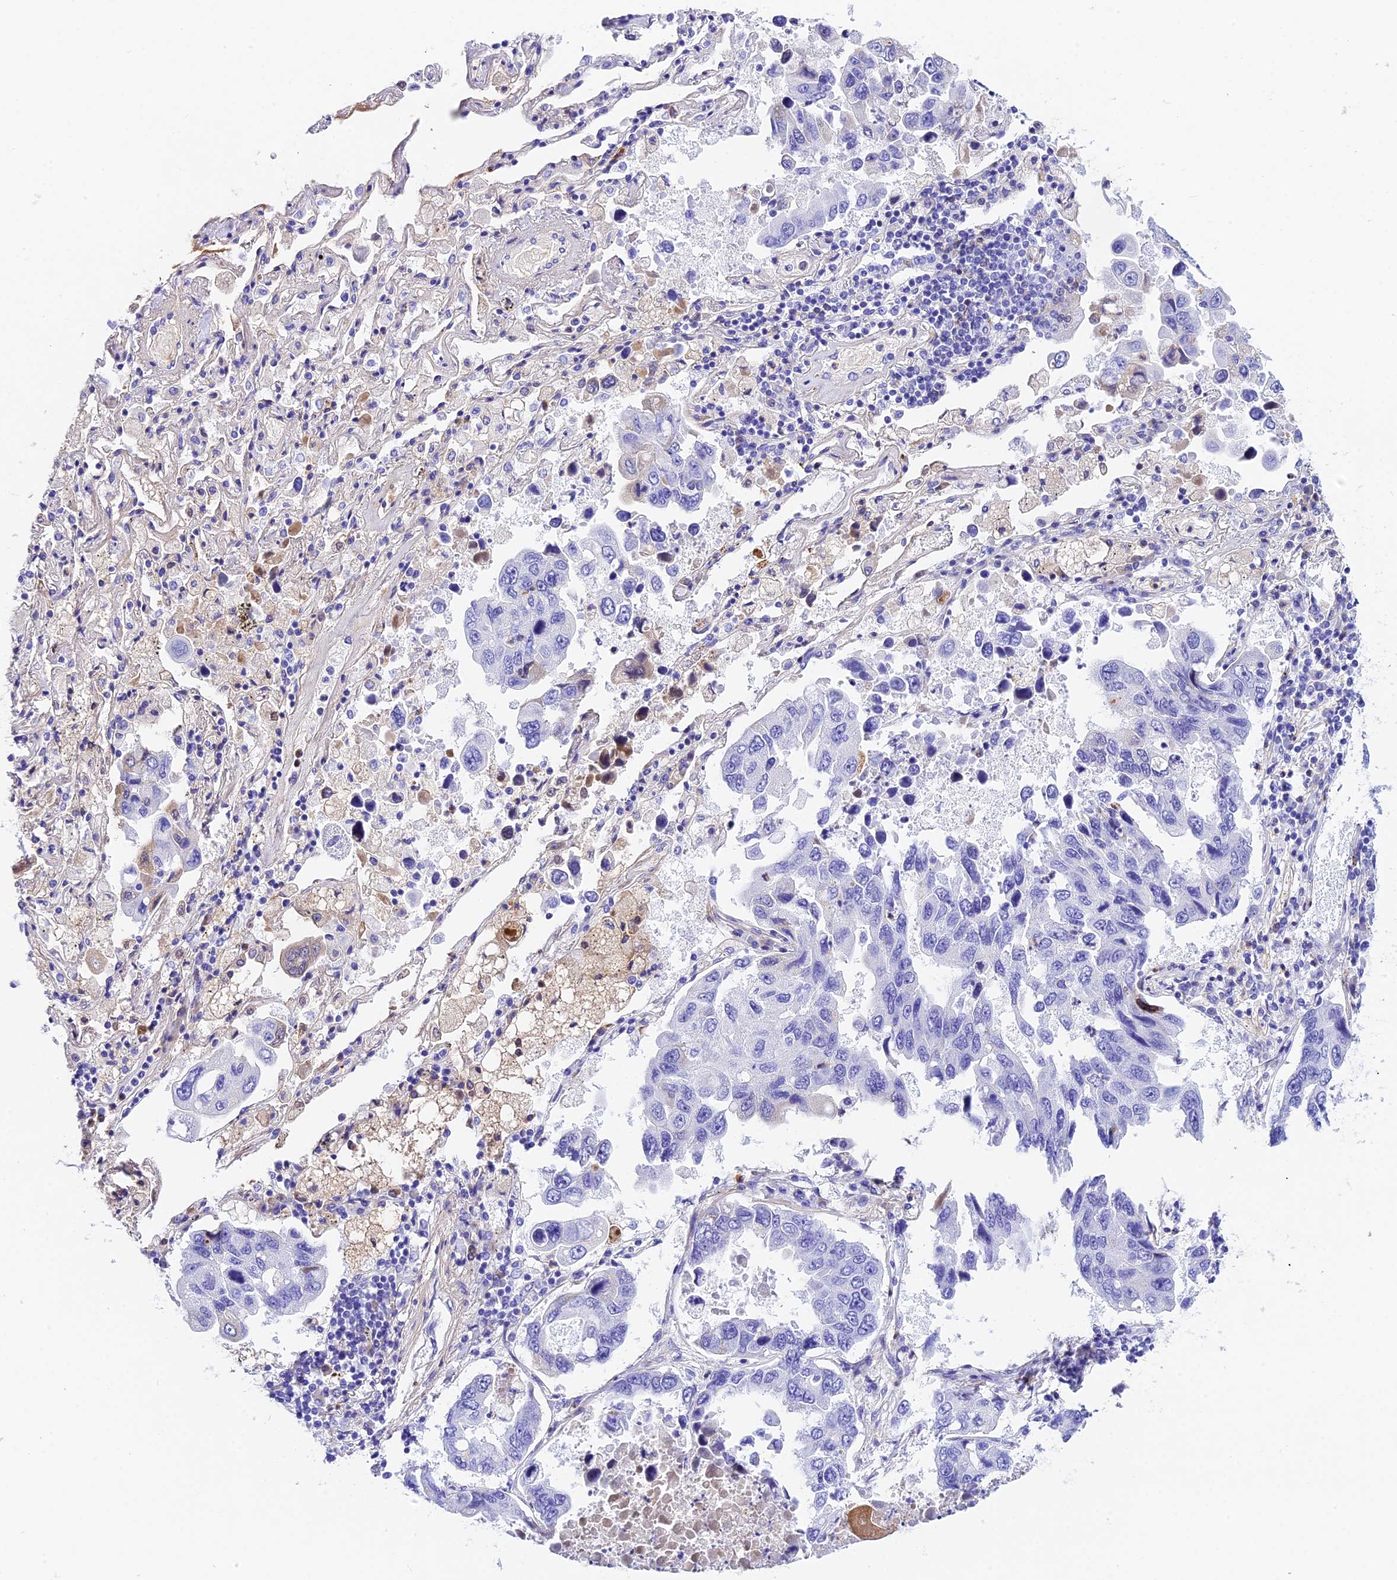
{"staining": {"intensity": "negative", "quantity": "none", "location": "none"}, "tissue": "lung cancer", "cell_type": "Tumor cells", "image_type": "cancer", "snomed": [{"axis": "morphology", "description": "Adenocarcinoma, NOS"}, {"axis": "topography", "description": "Lung"}], "caption": "Lung cancer stained for a protein using immunohistochemistry (IHC) shows no expression tumor cells.", "gene": "PSG11", "patient": {"sex": "male", "age": 64}}